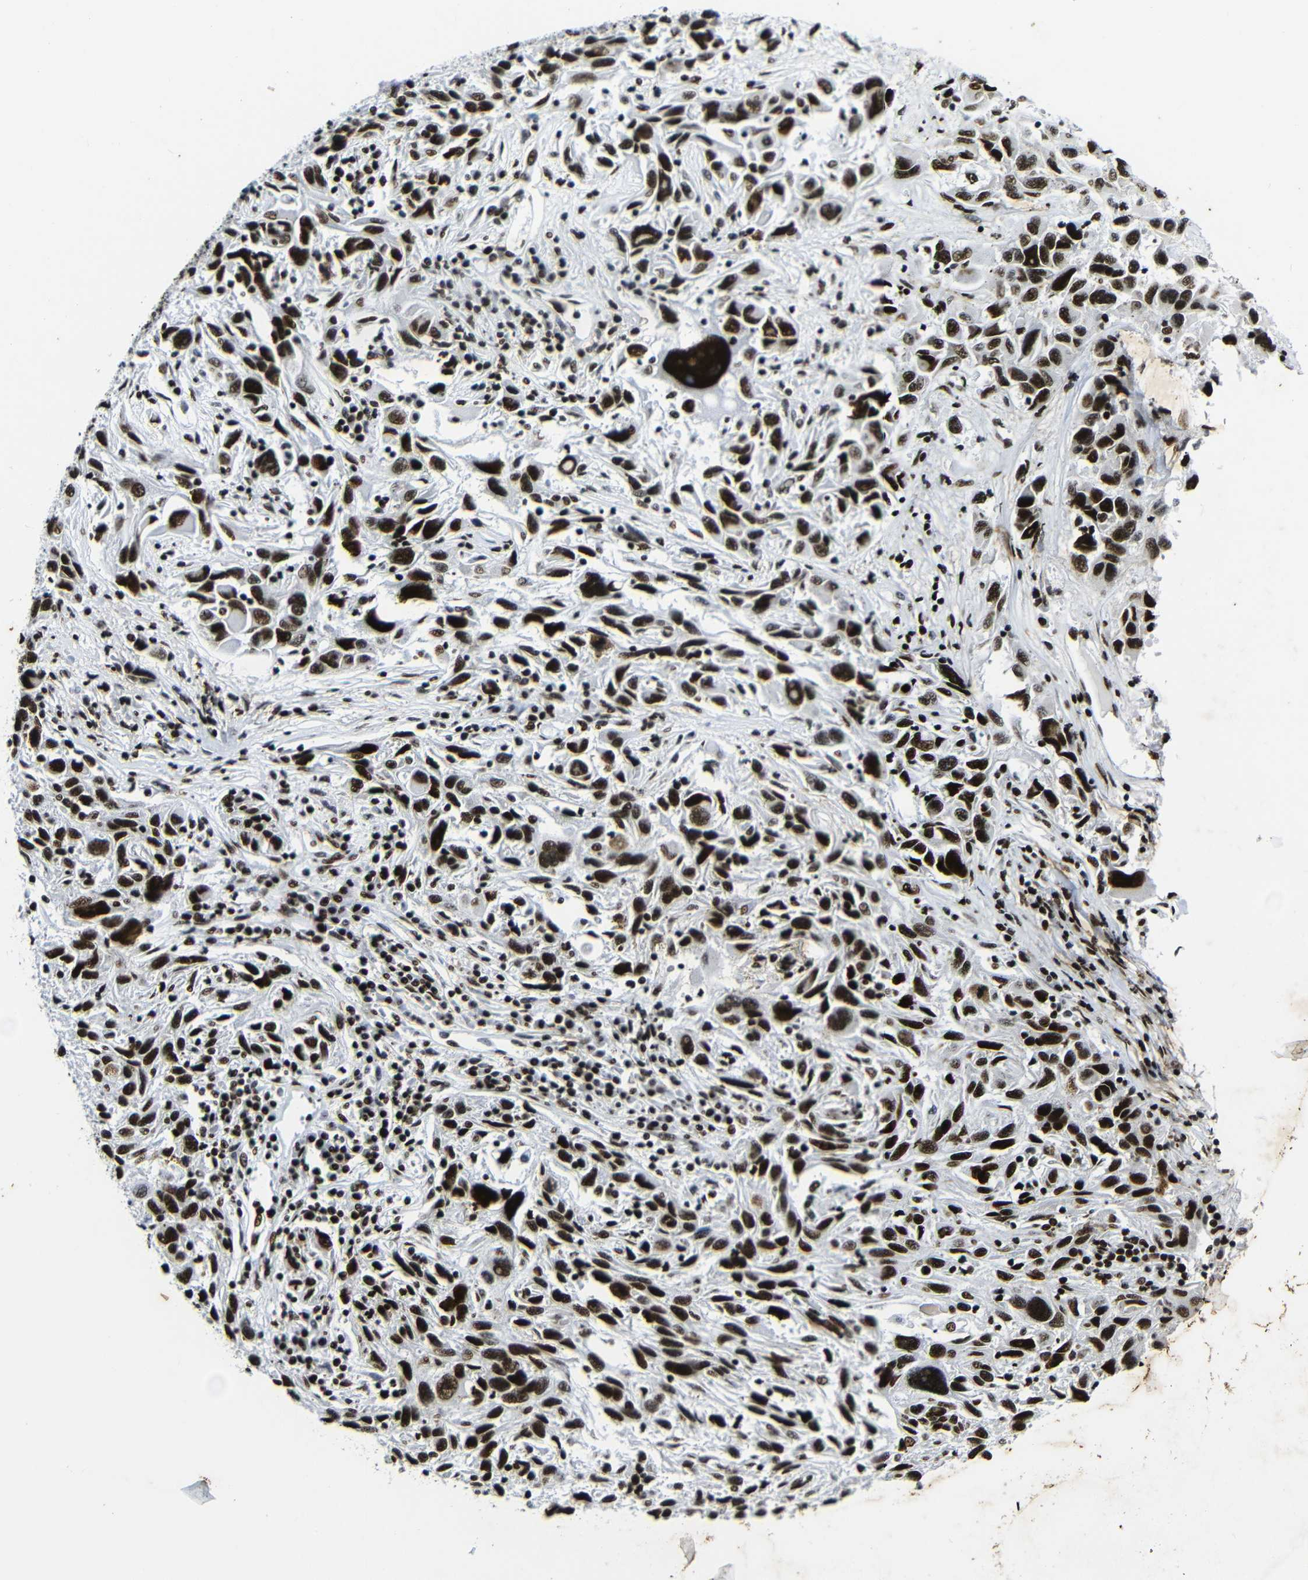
{"staining": {"intensity": "strong", "quantity": ">75%", "location": "nuclear"}, "tissue": "melanoma", "cell_type": "Tumor cells", "image_type": "cancer", "snomed": [{"axis": "morphology", "description": "Malignant melanoma, NOS"}, {"axis": "topography", "description": "Skin"}], "caption": "Immunohistochemical staining of human melanoma reveals high levels of strong nuclear staining in about >75% of tumor cells.", "gene": "SRSF1", "patient": {"sex": "male", "age": 53}}